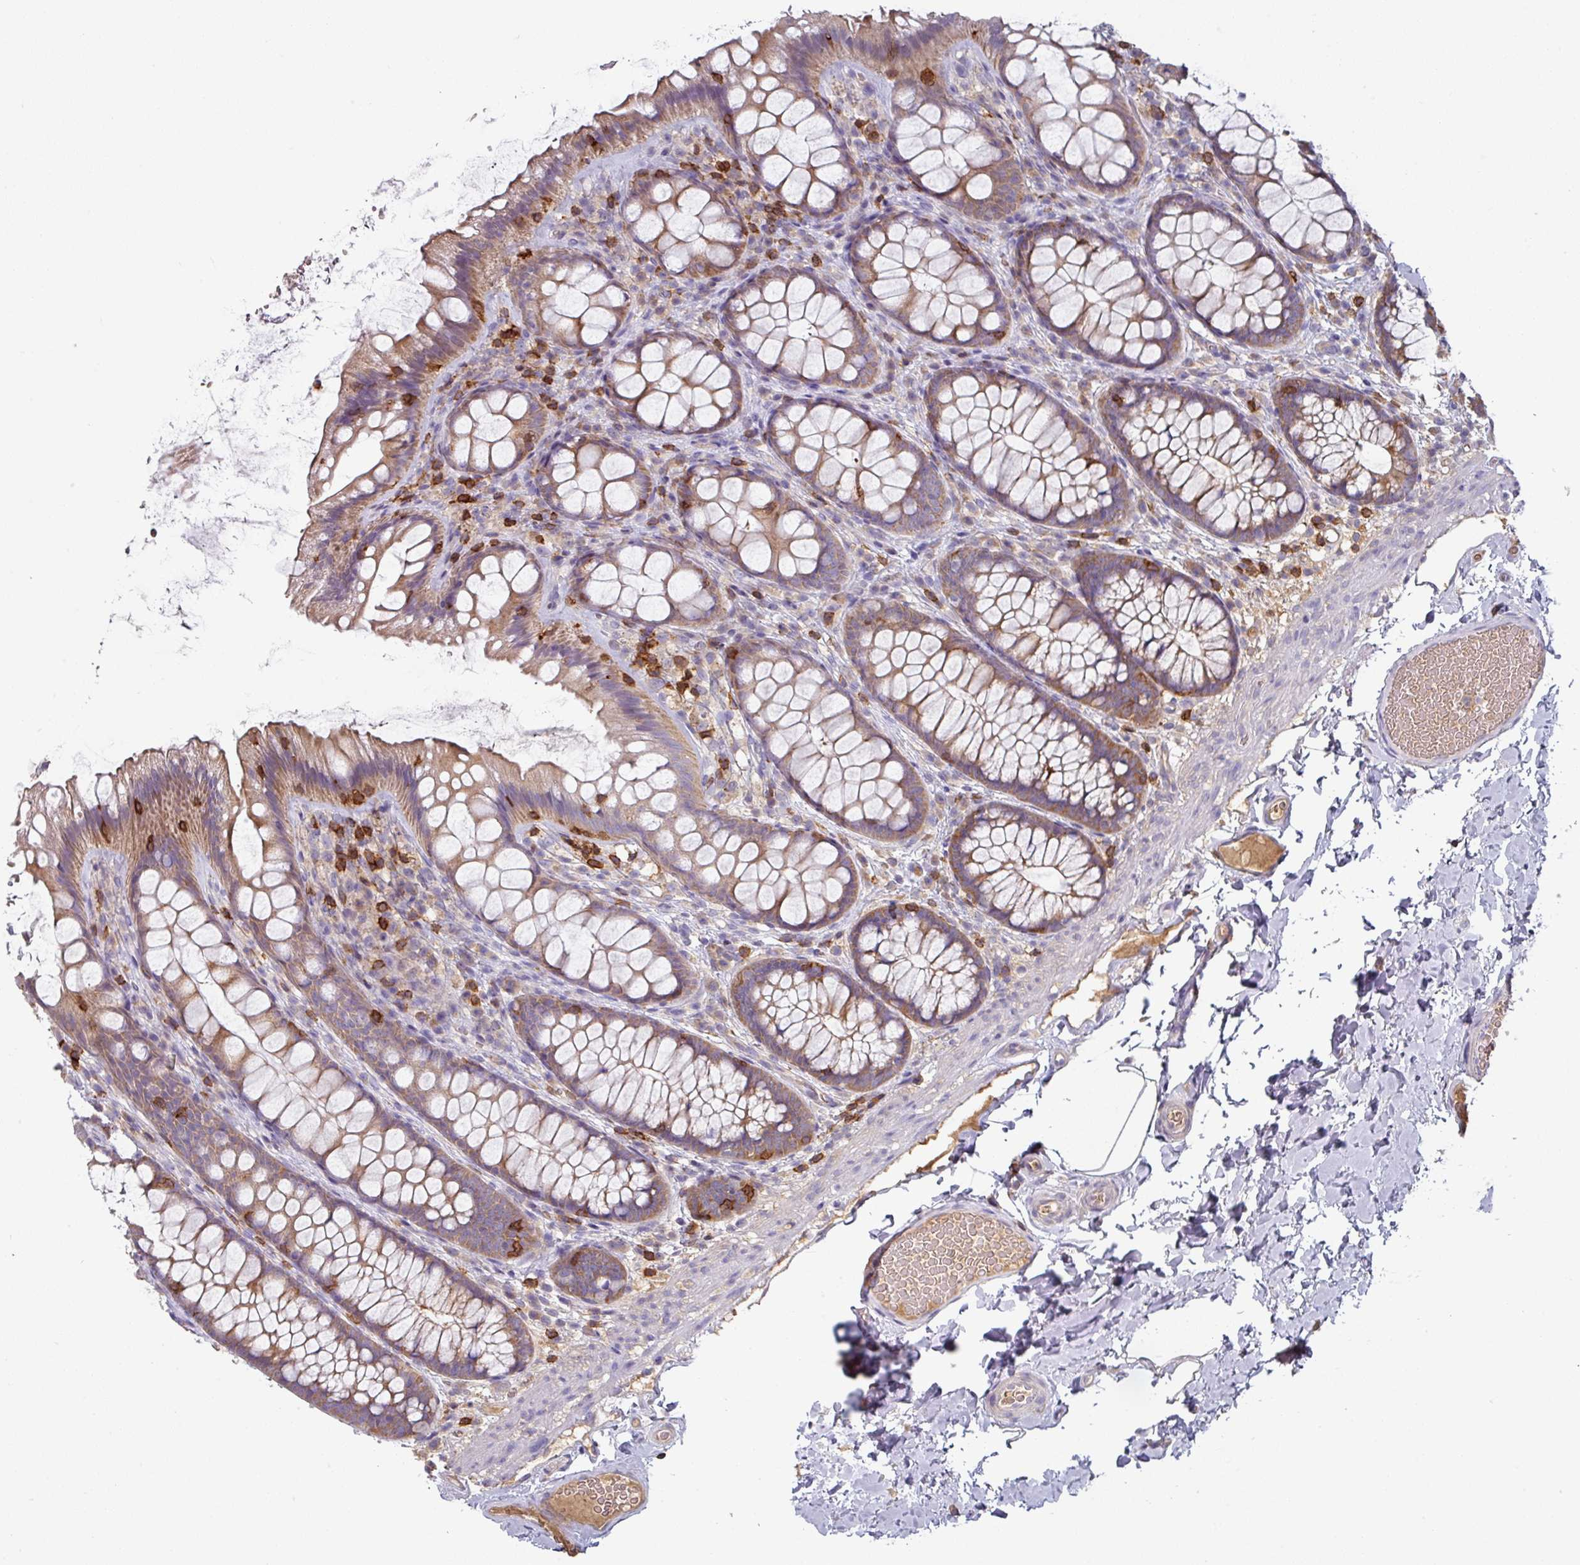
{"staining": {"intensity": "negative", "quantity": "none", "location": "none"}, "tissue": "colon", "cell_type": "Endothelial cells", "image_type": "normal", "snomed": [{"axis": "morphology", "description": "Normal tissue, NOS"}, {"axis": "topography", "description": "Colon"}], "caption": "Unremarkable colon was stained to show a protein in brown. There is no significant expression in endothelial cells.", "gene": "CD3G", "patient": {"sex": "male", "age": 46}}